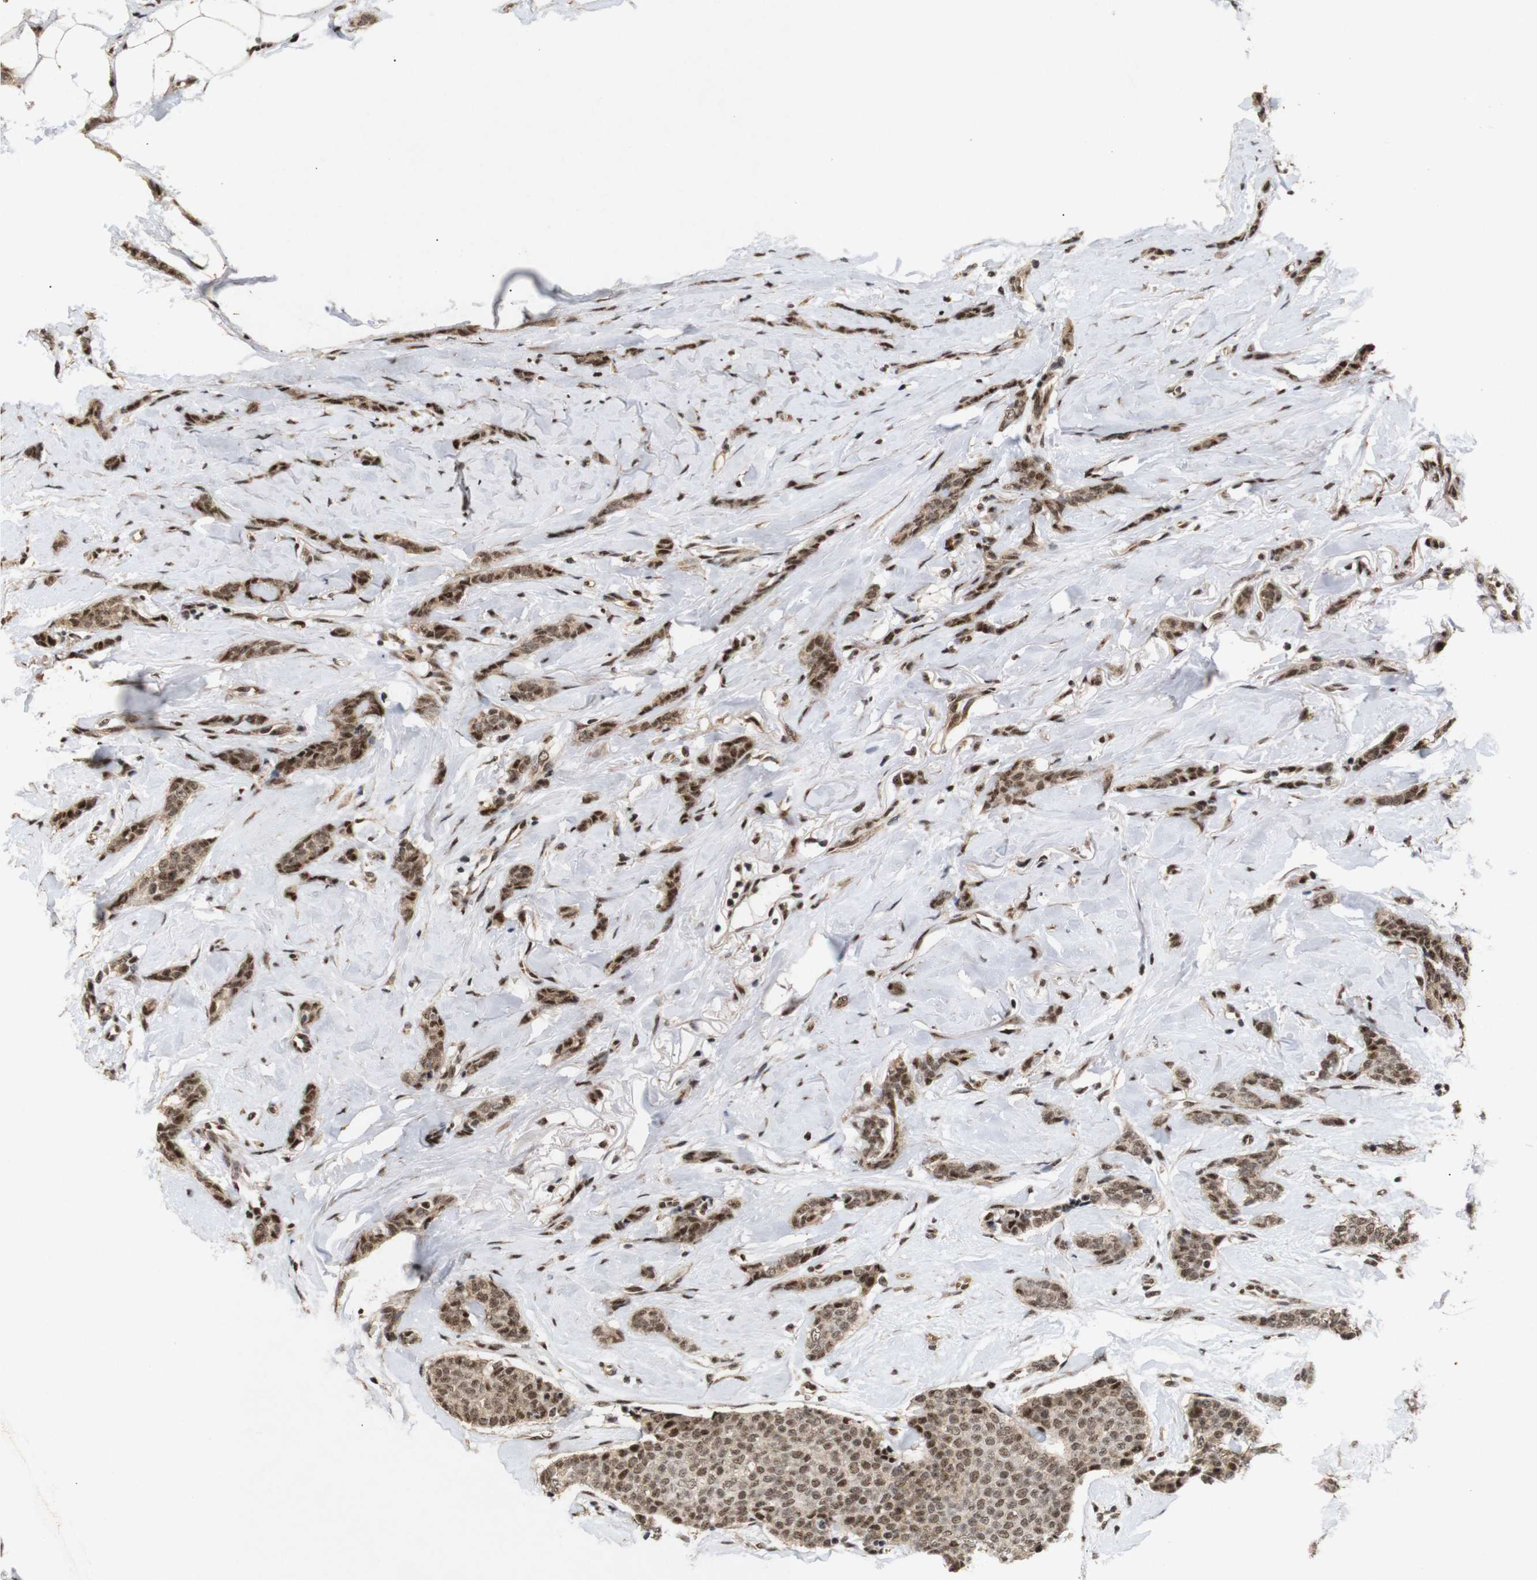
{"staining": {"intensity": "moderate", "quantity": ">75%", "location": "cytoplasmic/membranous,nuclear"}, "tissue": "breast cancer", "cell_type": "Tumor cells", "image_type": "cancer", "snomed": [{"axis": "morphology", "description": "Lobular carcinoma"}, {"axis": "topography", "description": "Skin"}, {"axis": "topography", "description": "Breast"}], "caption": "Immunohistochemistry (IHC) (DAB) staining of human lobular carcinoma (breast) demonstrates moderate cytoplasmic/membranous and nuclear protein staining in approximately >75% of tumor cells.", "gene": "PYM1", "patient": {"sex": "female", "age": 46}}